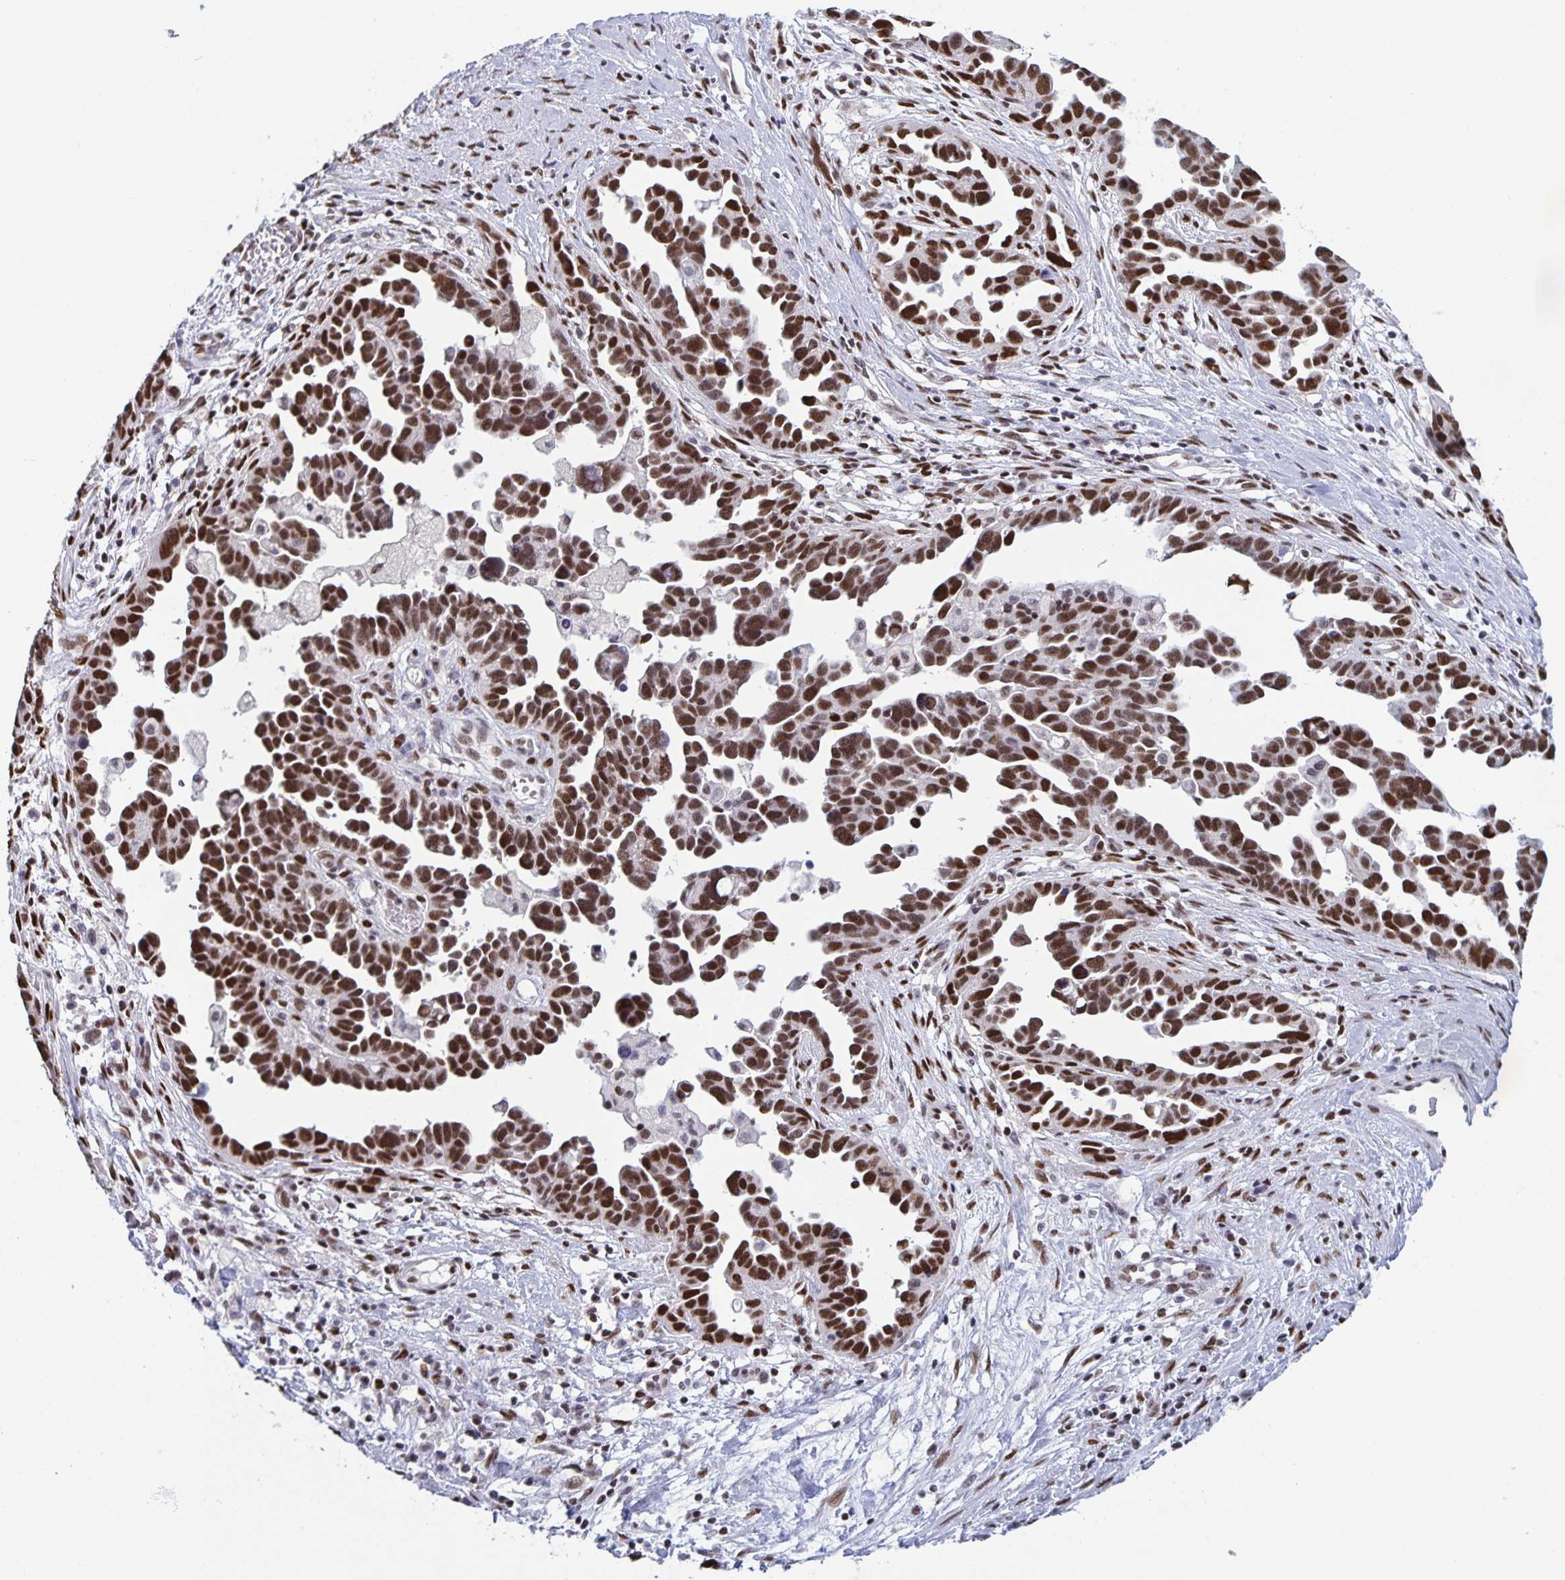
{"staining": {"intensity": "strong", "quantity": ">75%", "location": "nuclear"}, "tissue": "ovarian cancer", "cell_type": "Tumor cells", "image_type": "cancer", "snomed": [{"axis": "morphology", "description": "Cystadenocarcinoma, serous, NOS"}, {"axis": "topography", "description": "Ovary"}], "caption": "About >75% of tumor cells in human ovarian serous cystadenocarcinoma show strong nuclear protein staining as visualized by brown immunohistochemical staining.", "gene": "JUND", "patient": {"sex": "female", "age": 54}}